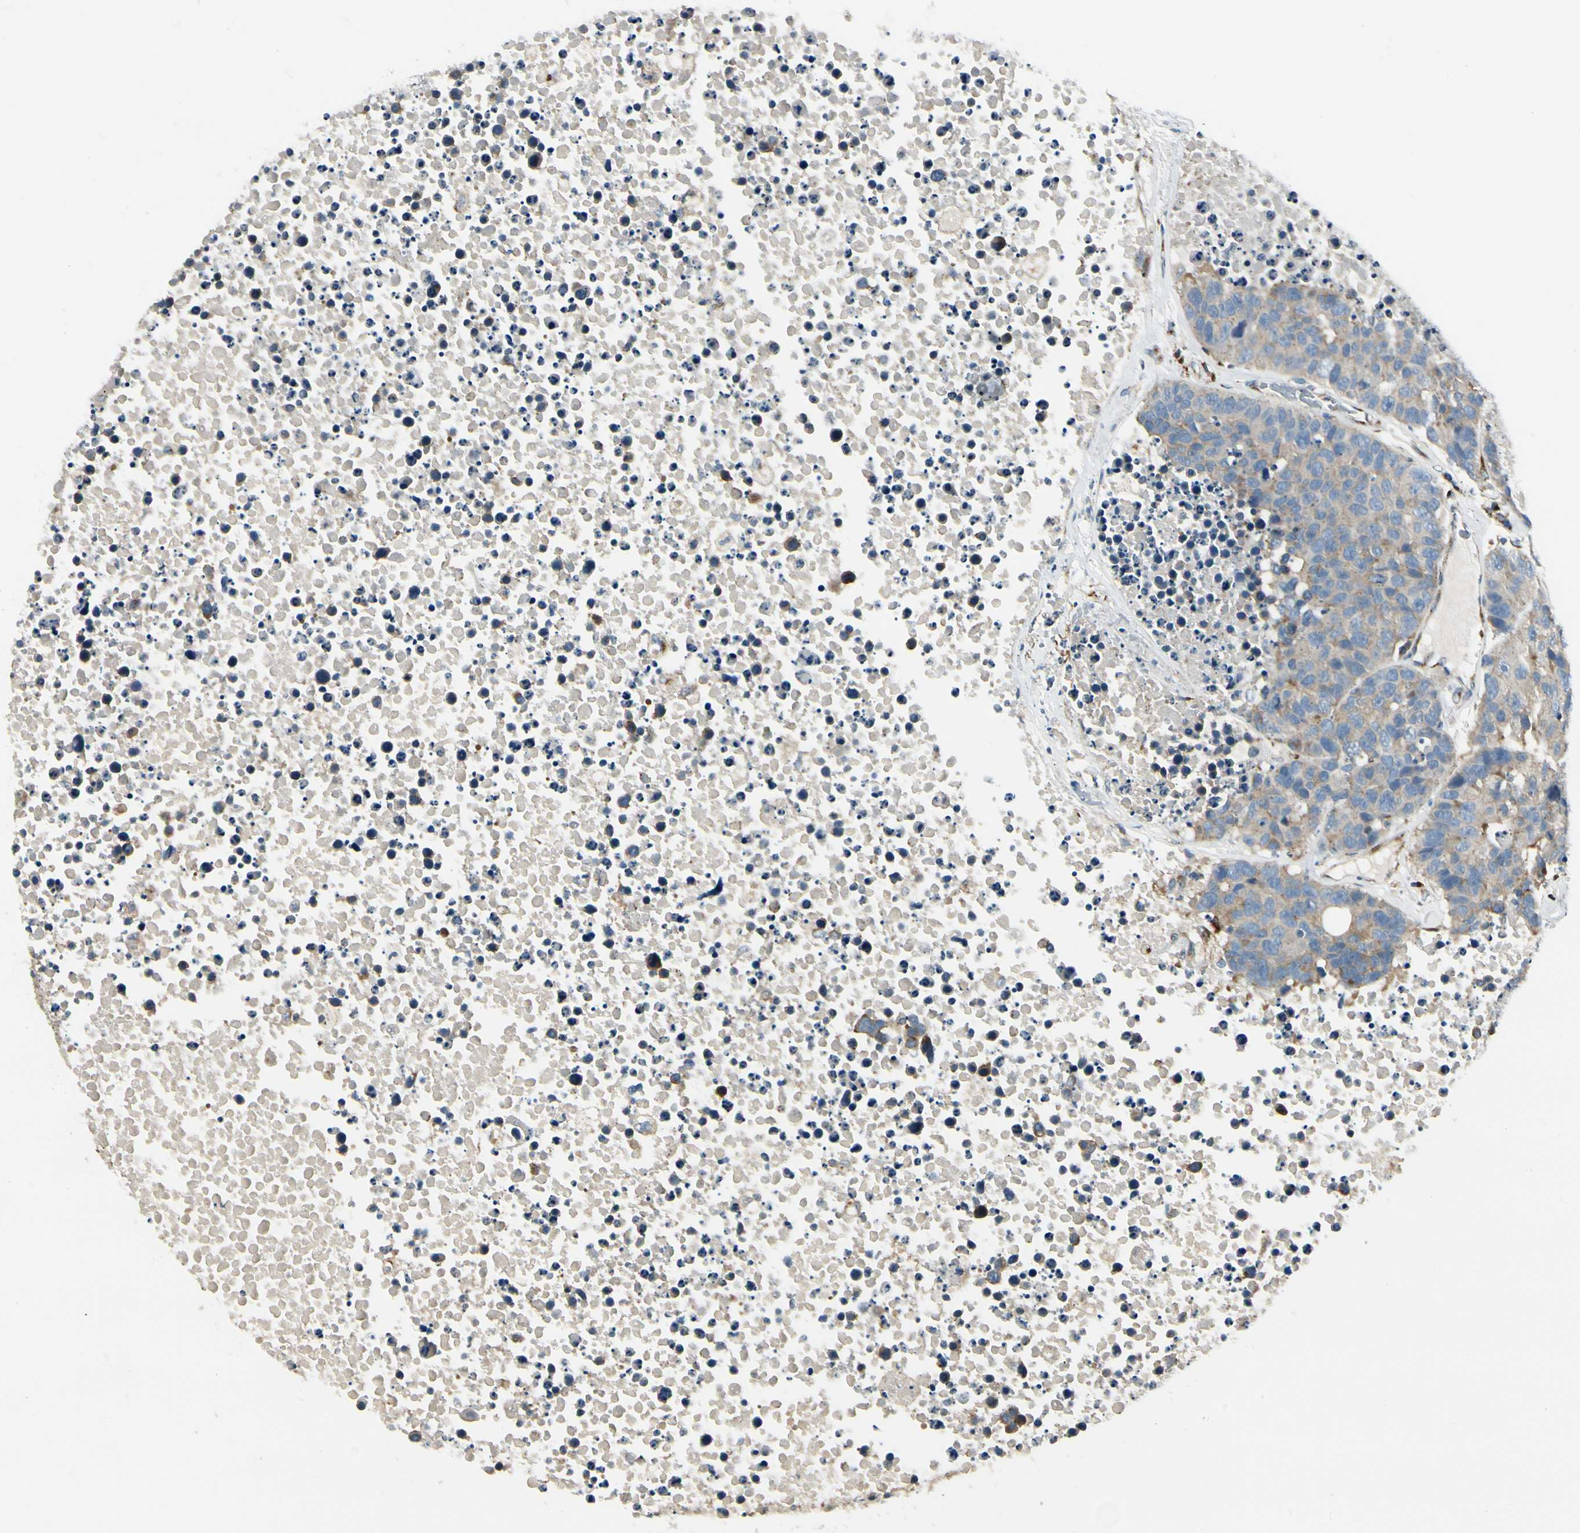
{"staining": {"intensity": "weak", "quantity": ">75%", "location": "cytoplasmic/membranous"}, "tissue": "carcinoid", "cell_type": "Tumor cells", "image_type": "cancer", "snomed": [{"axis": "morphology", "description": "Carcinoid, malignant, NOS"}, {"axis": "topography", "description": "Lung"}], "caption": "A low amount of weak cytoplasmic/membranous expression is seen in approximately >75% of tumor cells in malignant carcinoid tissue.", "gene": "MANSC1", "patient": {"sex": "male", "age": 60}}